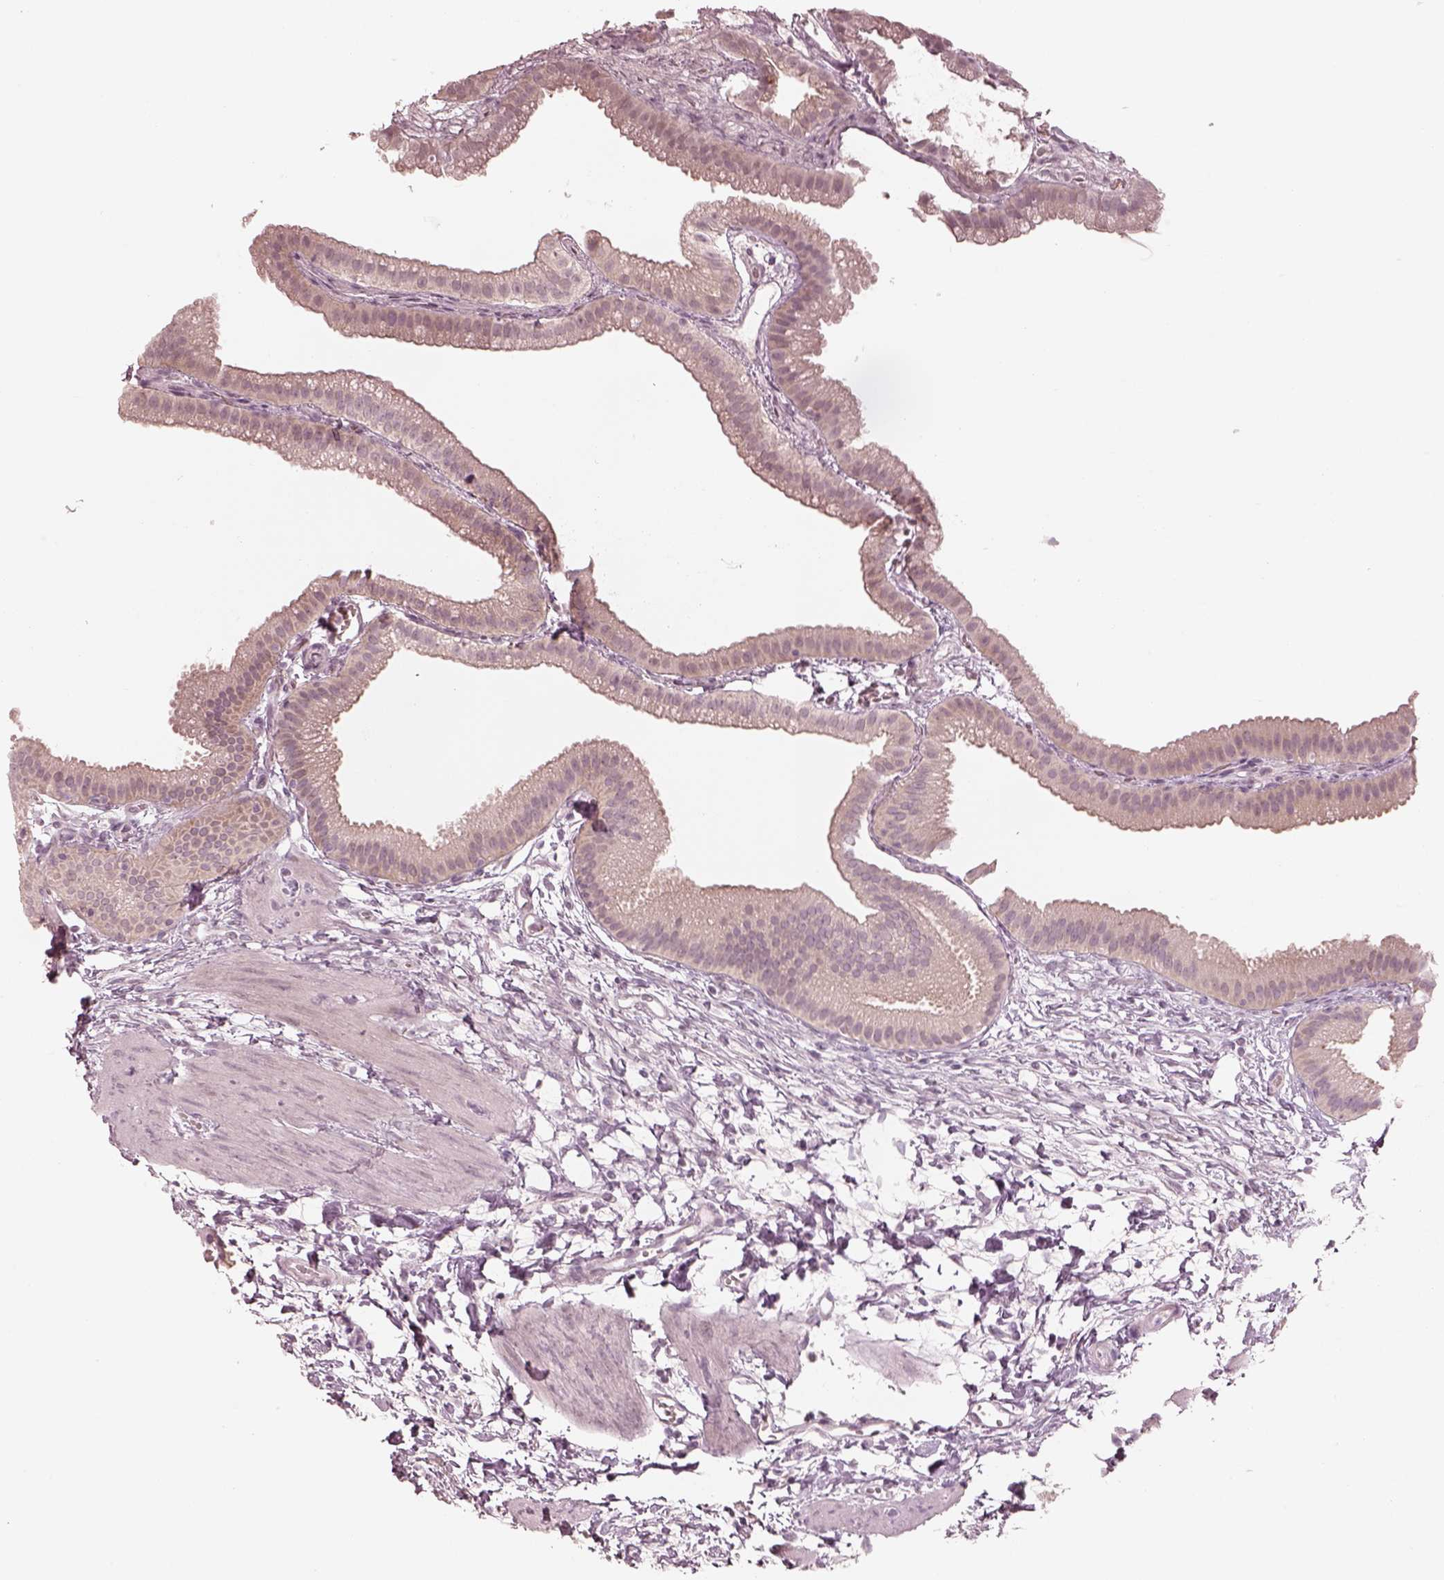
{"staining": {"intensity": "negative", "quantity": "none", "location": "none"}, "tissue": "gallbladder", "cell_type": "Glandular cells", "image_type": "normal", "snomed": [{"axis": "morphology", "description": "Normal tissue, NOS"}, {"axis": "topography", "description": "Gallbladder"}], "caption": "High power microscopy micrograph of an immunohistochemistry (IHC) image of normal gallbladder, revealing no significant positivity in glandular cells.", "gene": "ACACB", "patient": {"sex": "female", "age": 63}}